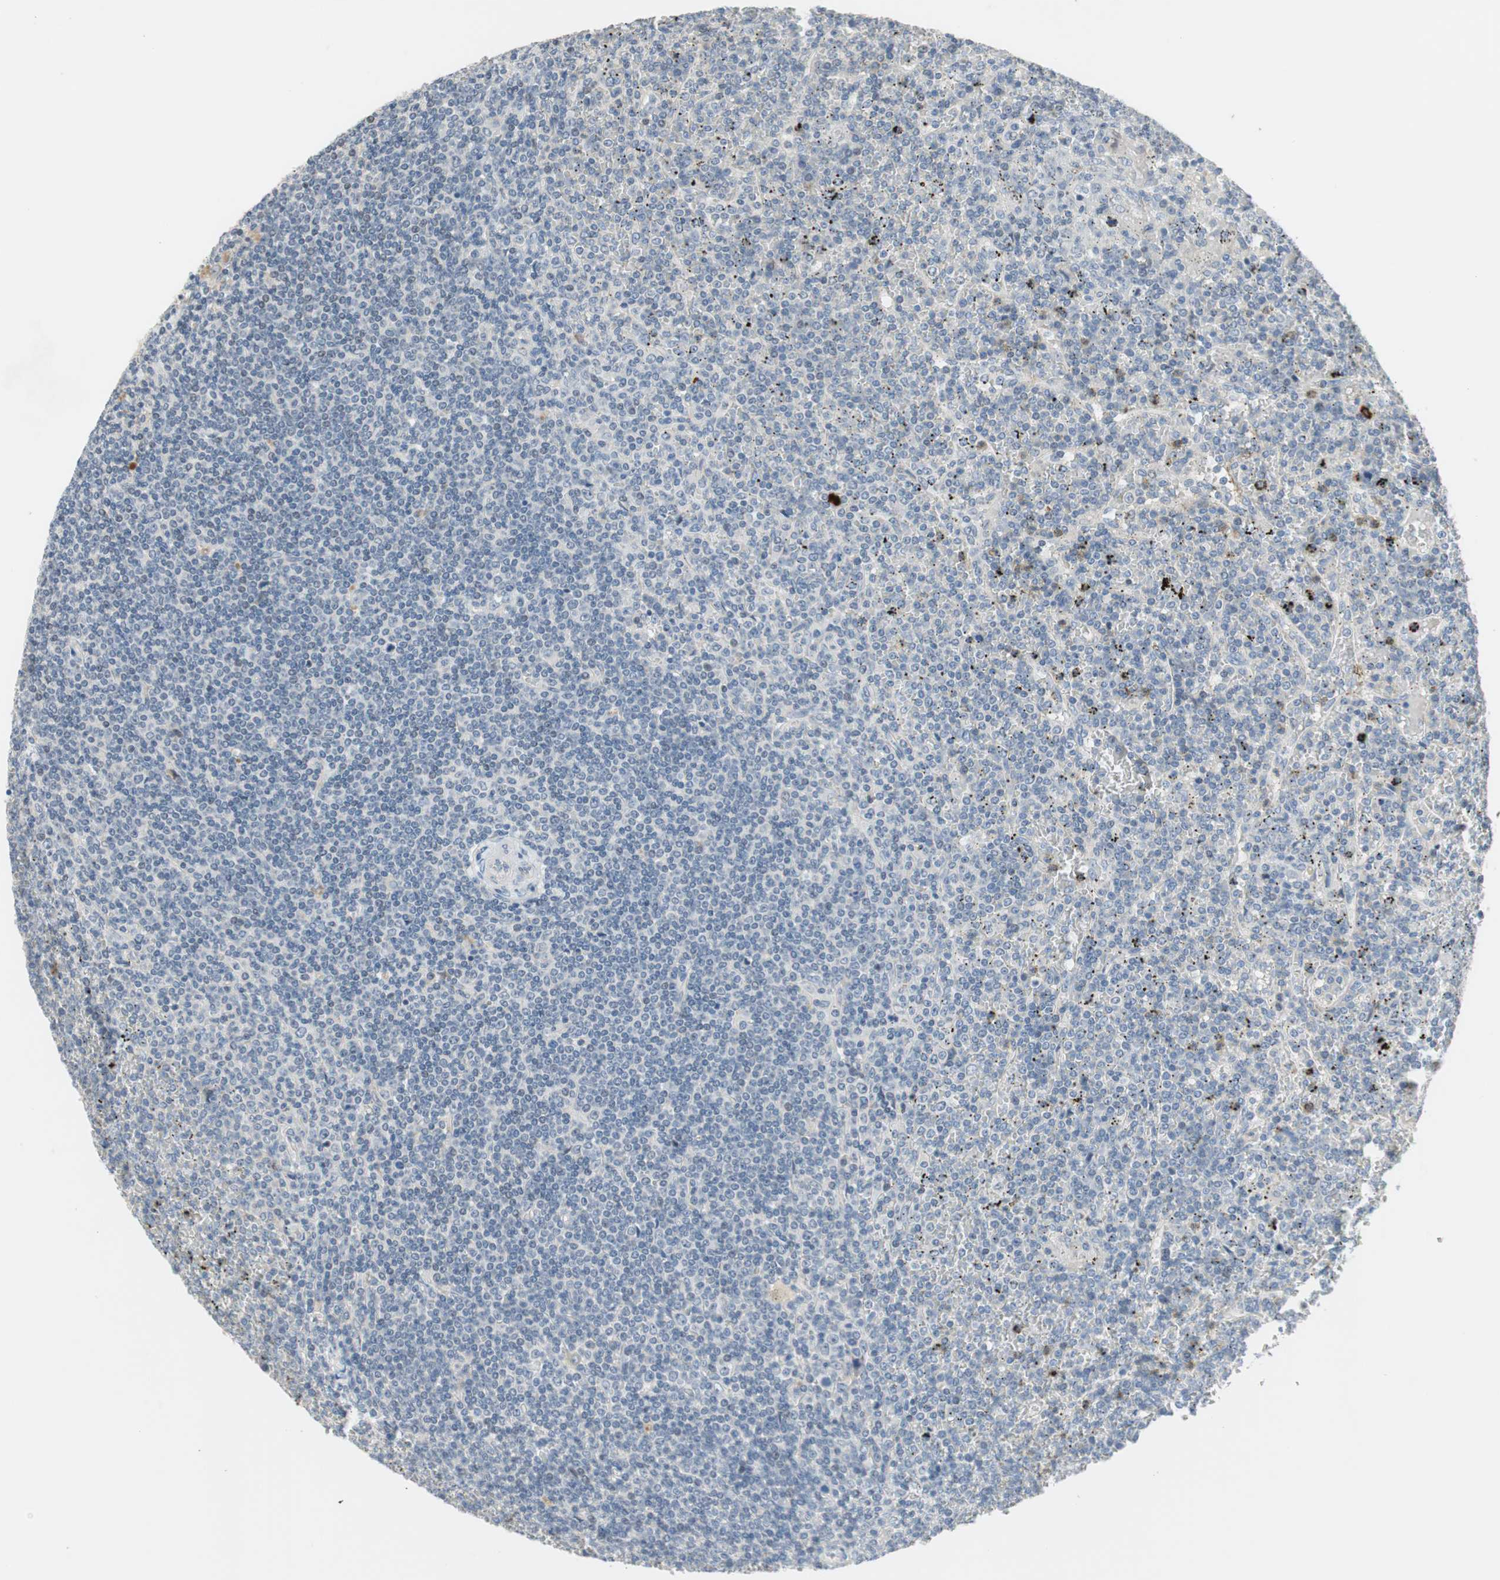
{"staining": {"intensity": "negative", "quantity": "none", "location": "none"}, "tissue": "lymphoma", "cell_type": "Tumor cells", "image_type": "cancer", "snomed": [{"axis": "morphology", "description": "Malignant lymphoma, non-Hodgkin's type, Low grade"}, {"axis": "topography", "description": "Spleen"}], "caption": "High power microscopy photomicrograph of an immunohistochemistry (IHC) histopathology image of lymphoma, revealing no significant positivity in tumor cells.", "gene": "PDZK1", "patient": {"sex": "female", "age": 19}}